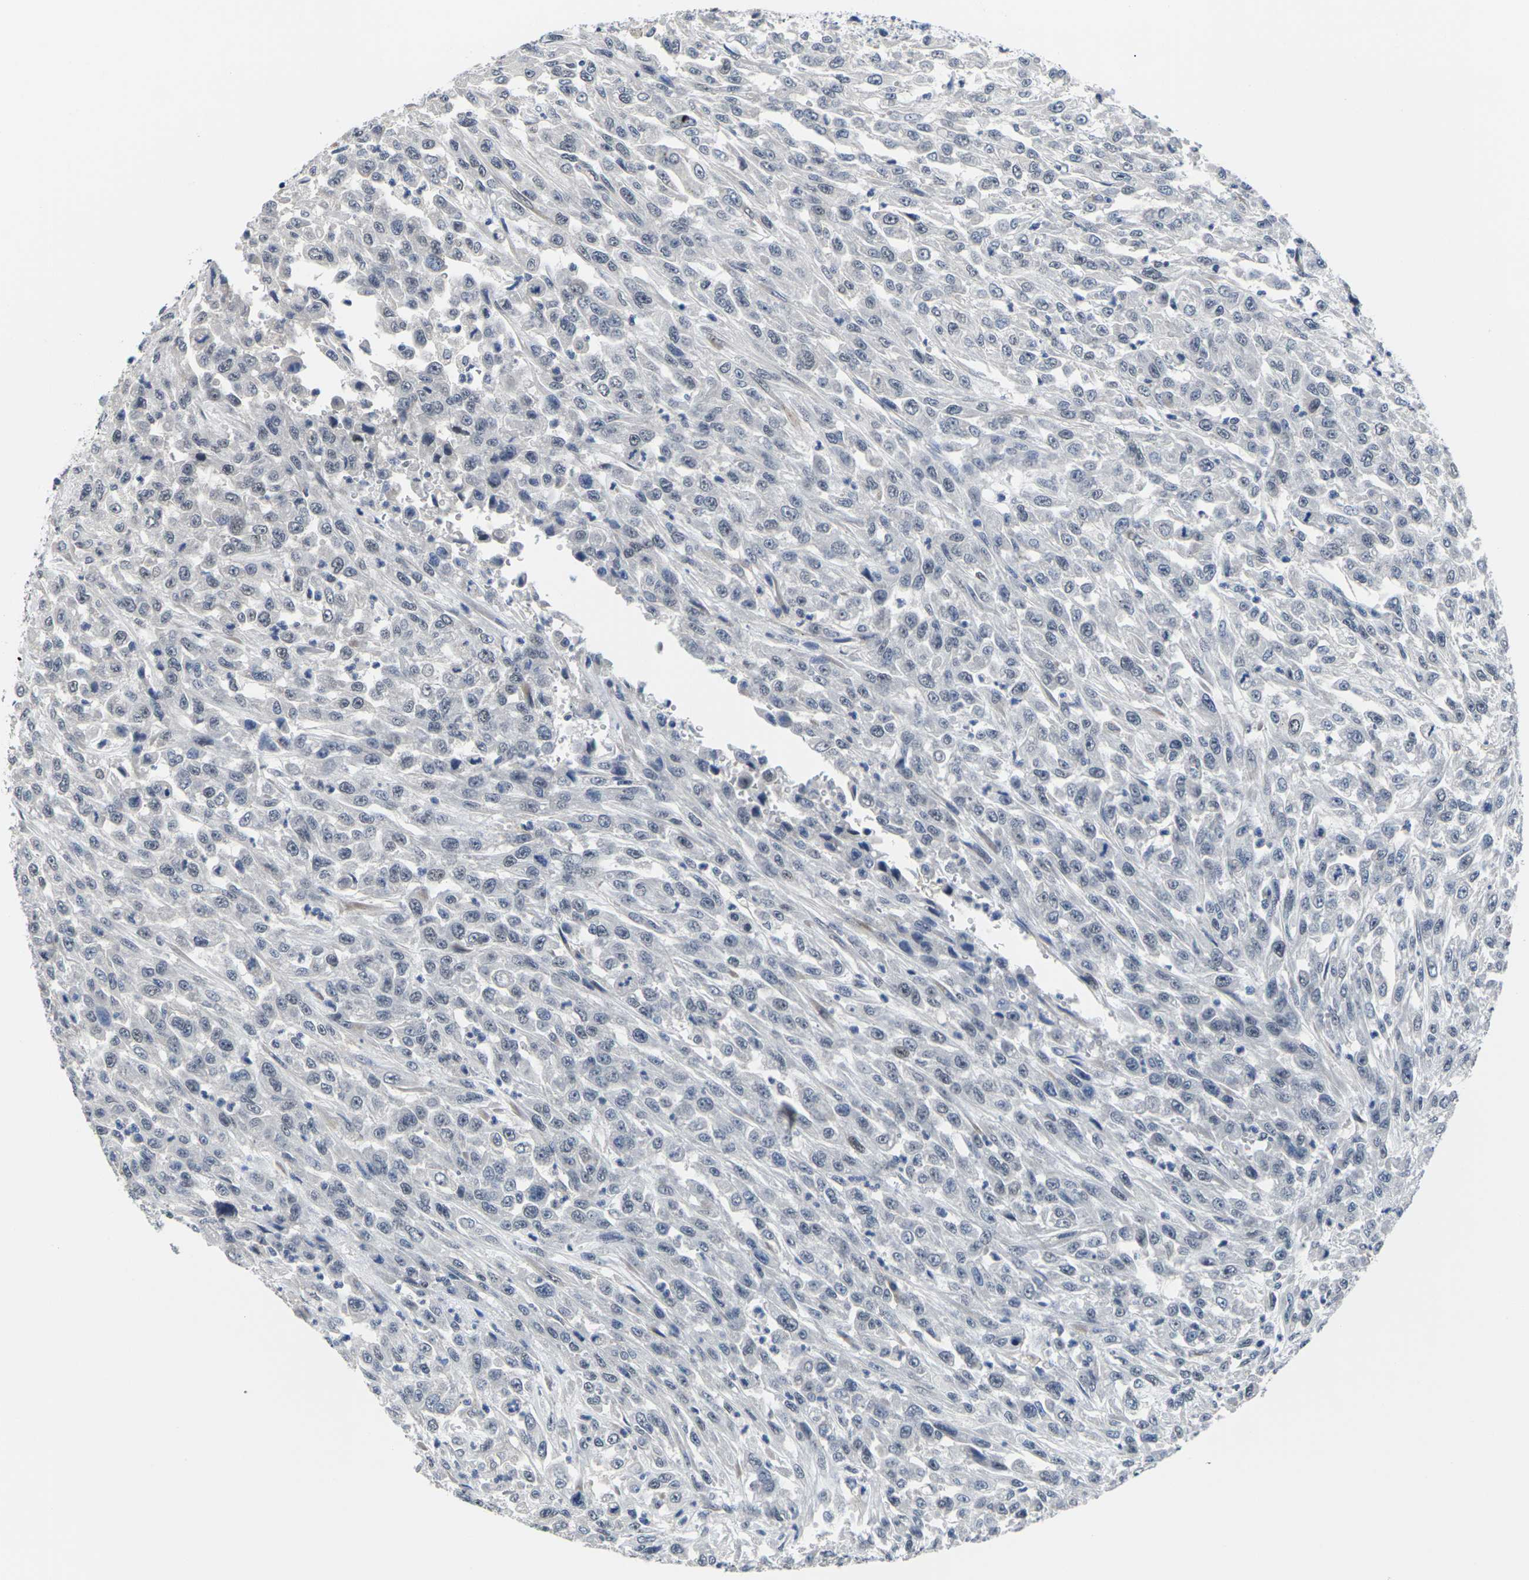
{"staining": {"intensity": "negative", "quantity": "none", "location": "none"}, "tissue": "urothelial cancer", "cell_type": "Tumor cells", "image_type": "cancer", "snomed": [{"axis": "morphology", "description": "Urothelial carcinoma, High grade"}, {"axis": "topography", "description": "Urinary bladder"}], "caption": "Immunohistochemical staining of urothelial cancer displays no significant expression in tumor cells.", "gene": "ST6GAL2", "patient": {"sex": "male", "age": 46}}